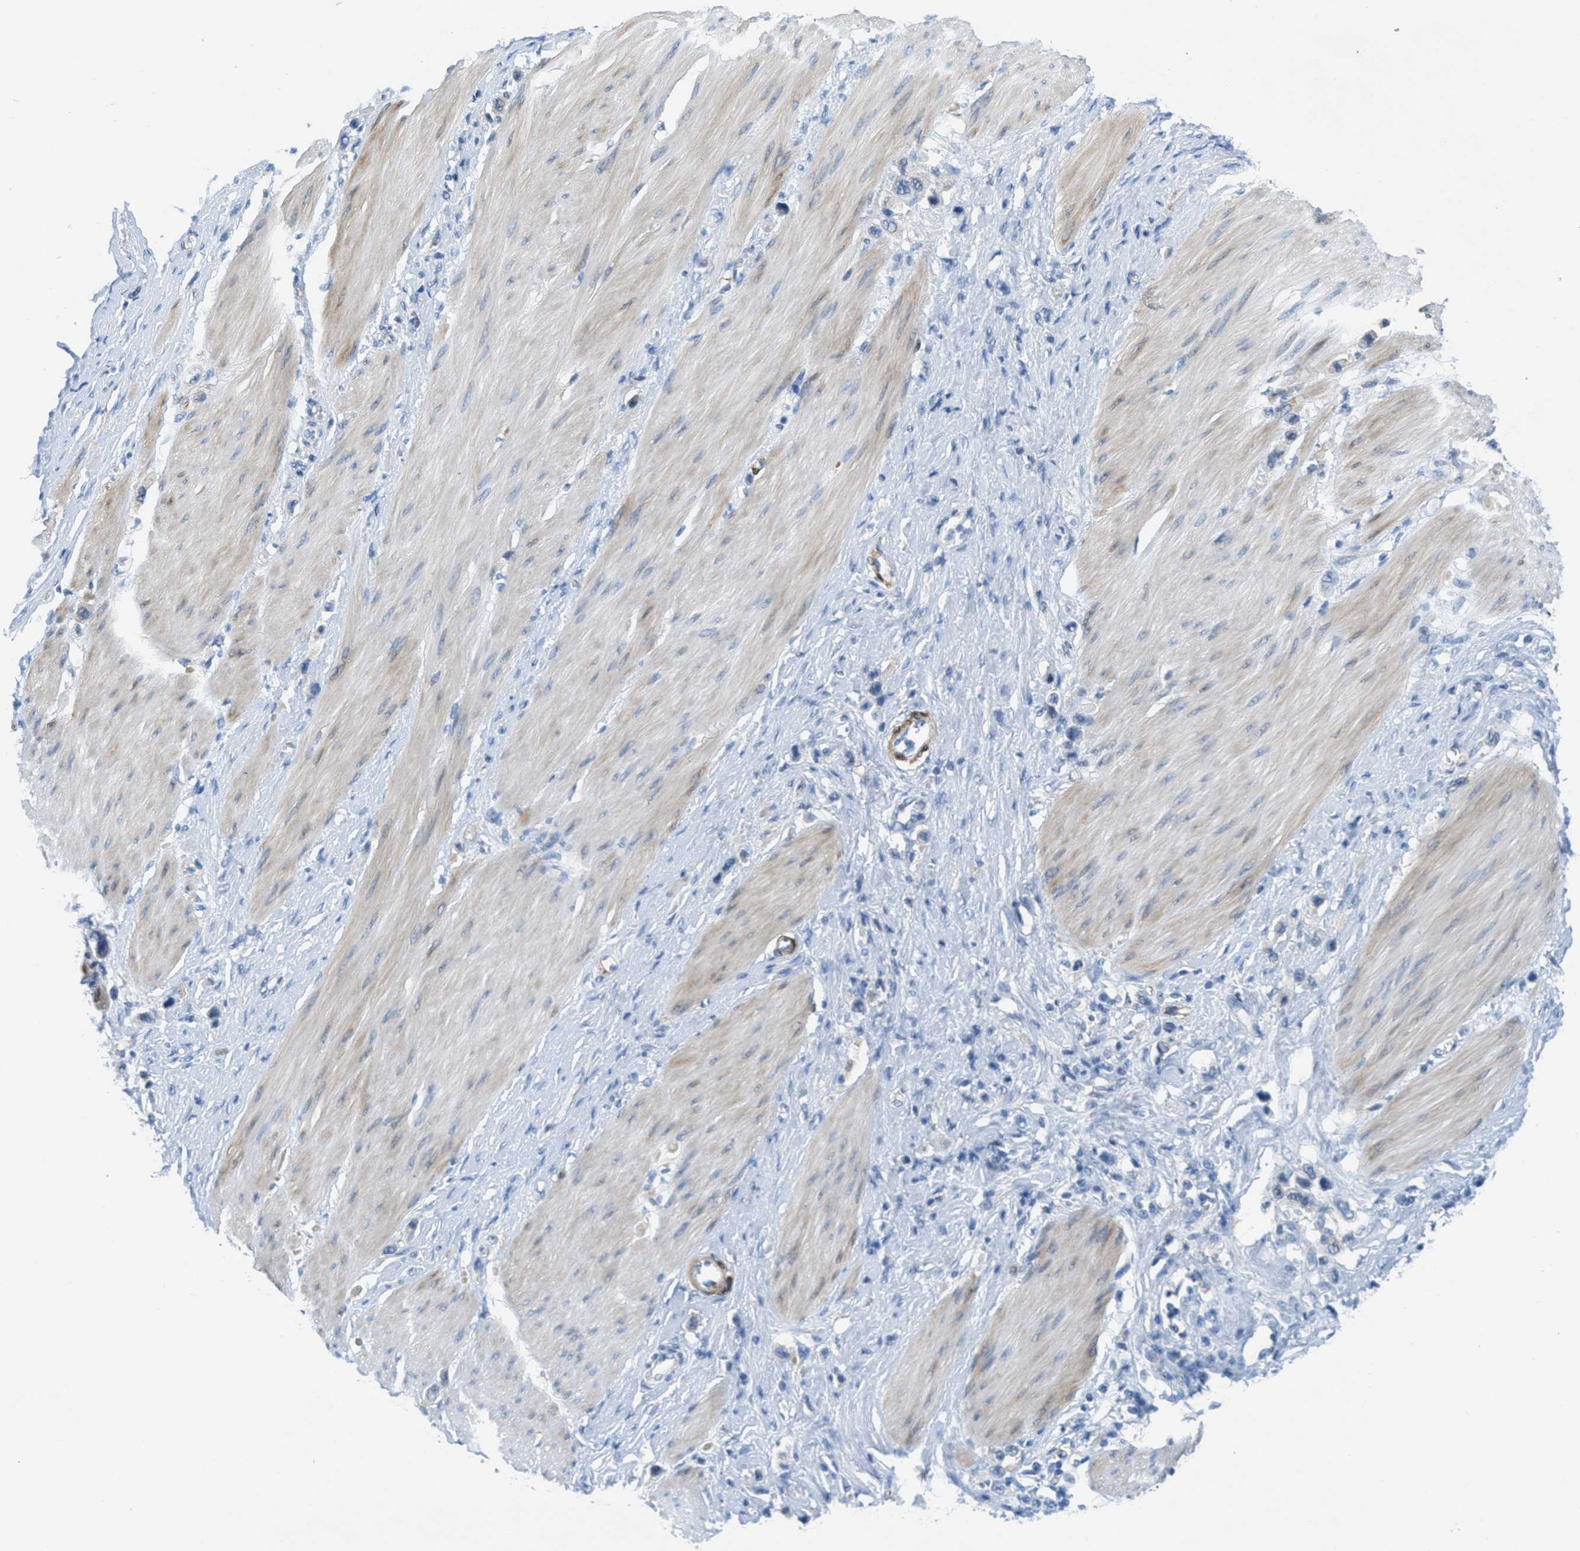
{"staining": {"intensity": "negative", "quantity": "none", "location": "none"}, "tissue": "stomach cancer", "cell_type": "Tumor cells", "image_type": "cancer", "snomed": [{"axis": "morphology", "description": "Adenocarcinoma, NOS"}, {"axis": "topography", "description": "Stomach"}], "caption": "Stomach adenocarcinoma was stained to show a protein in brown. There is no significant staining in tumor cells.", "gene": "MAPRE2", "patient": {"sex": "female", "age": 65}}